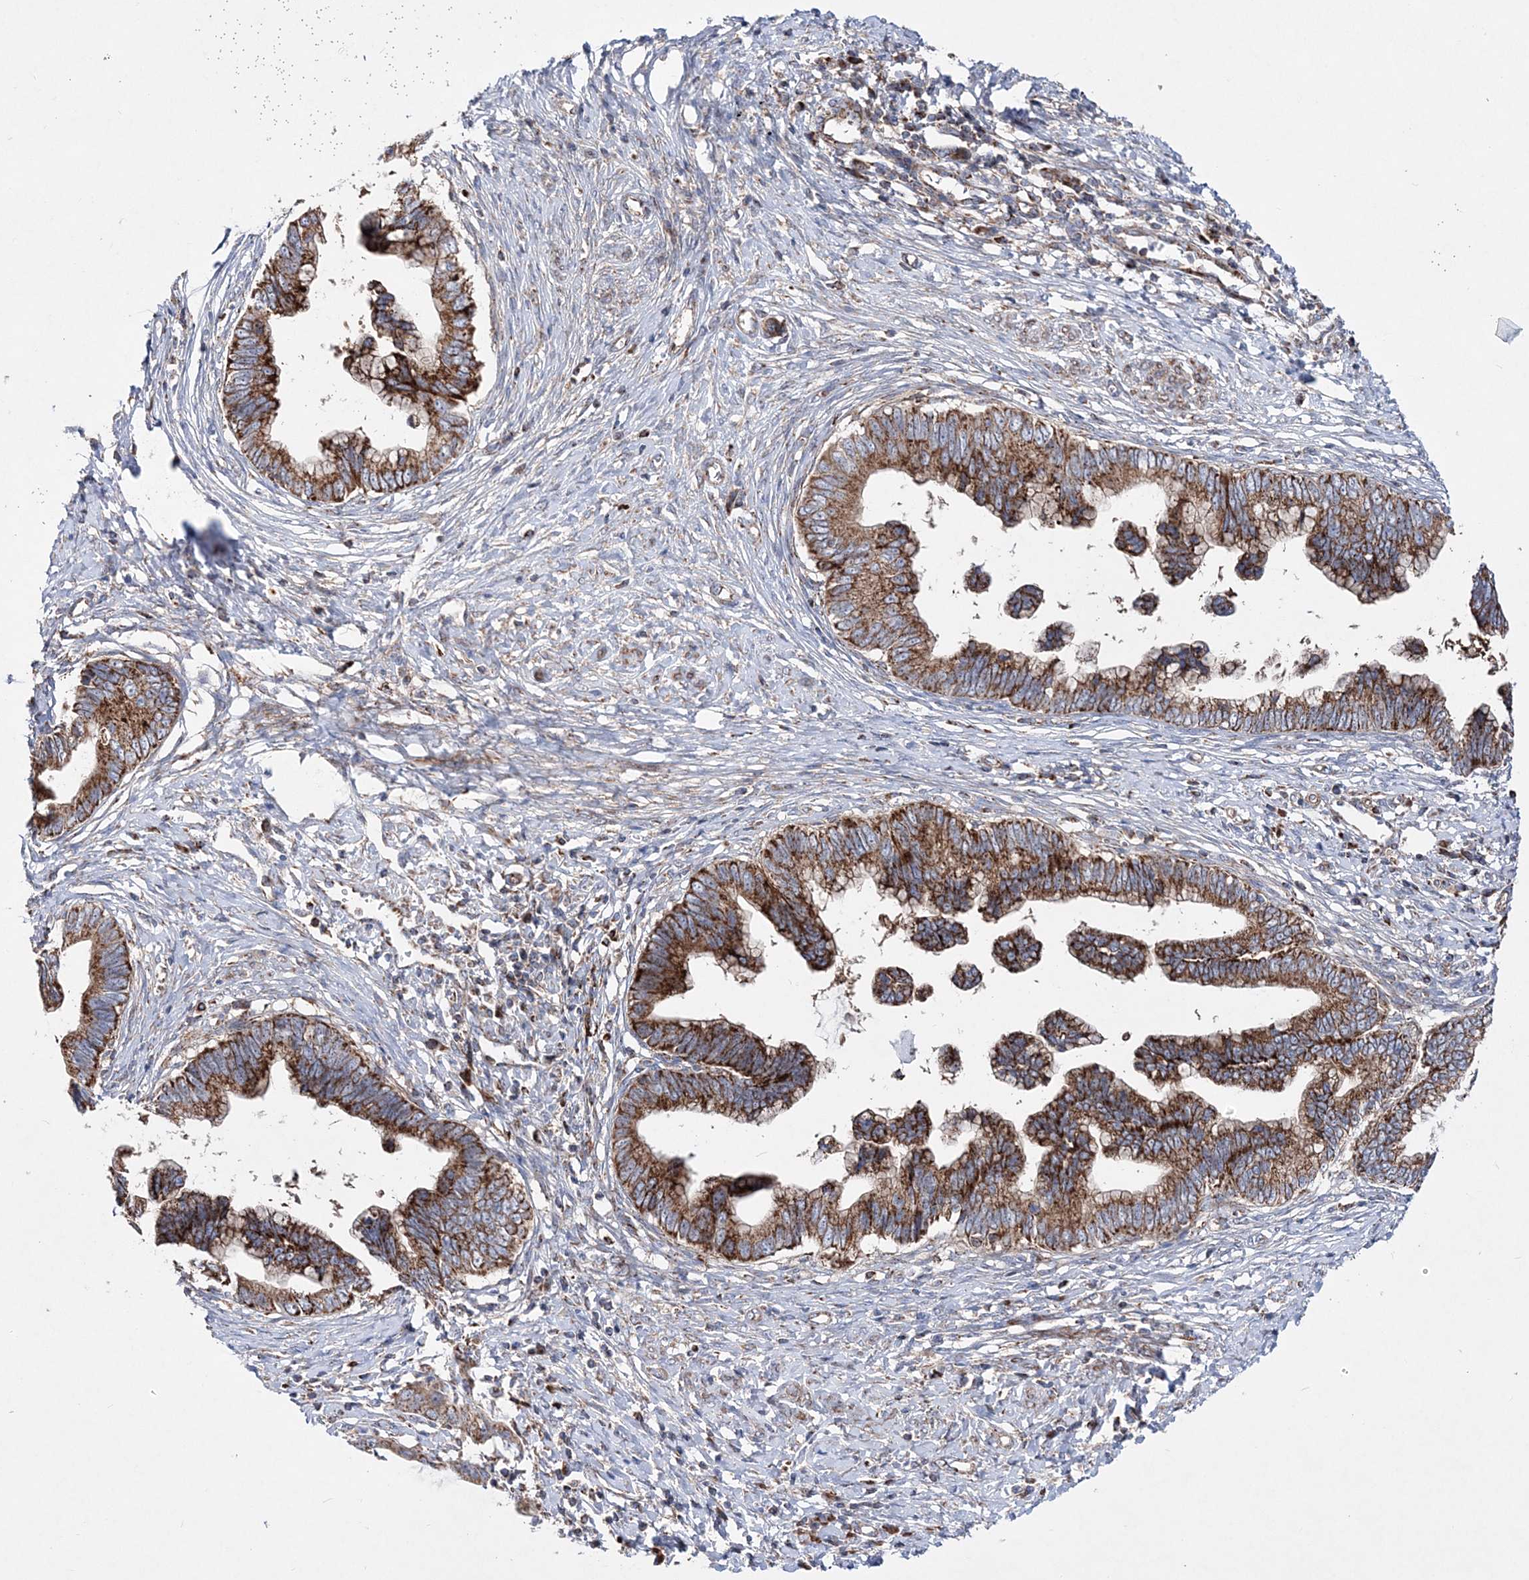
{"staining": {"intensity": "strong", "quantity": ">75%", "location": "cytoplasmic/membranous"}, "tissue": "cervical cancer", "cell_type": "Tumor cells", "image_type": "cancer", "snomed": [{"axis": "morphology", "description": "Adenocarcinoma, NOS"}, {"axis": "topography", "description": "Cervix"}], "caption": "A micrograph of human cervical cancer stained for a protein exhibits strong cytoplasmic/membranous brown staining in tumor cells. Ihc stains the protein of interest in brown and the nuclei are stained blue.", "gene": "NGLY1", "patient": {"sex": "female", "age": 44}}